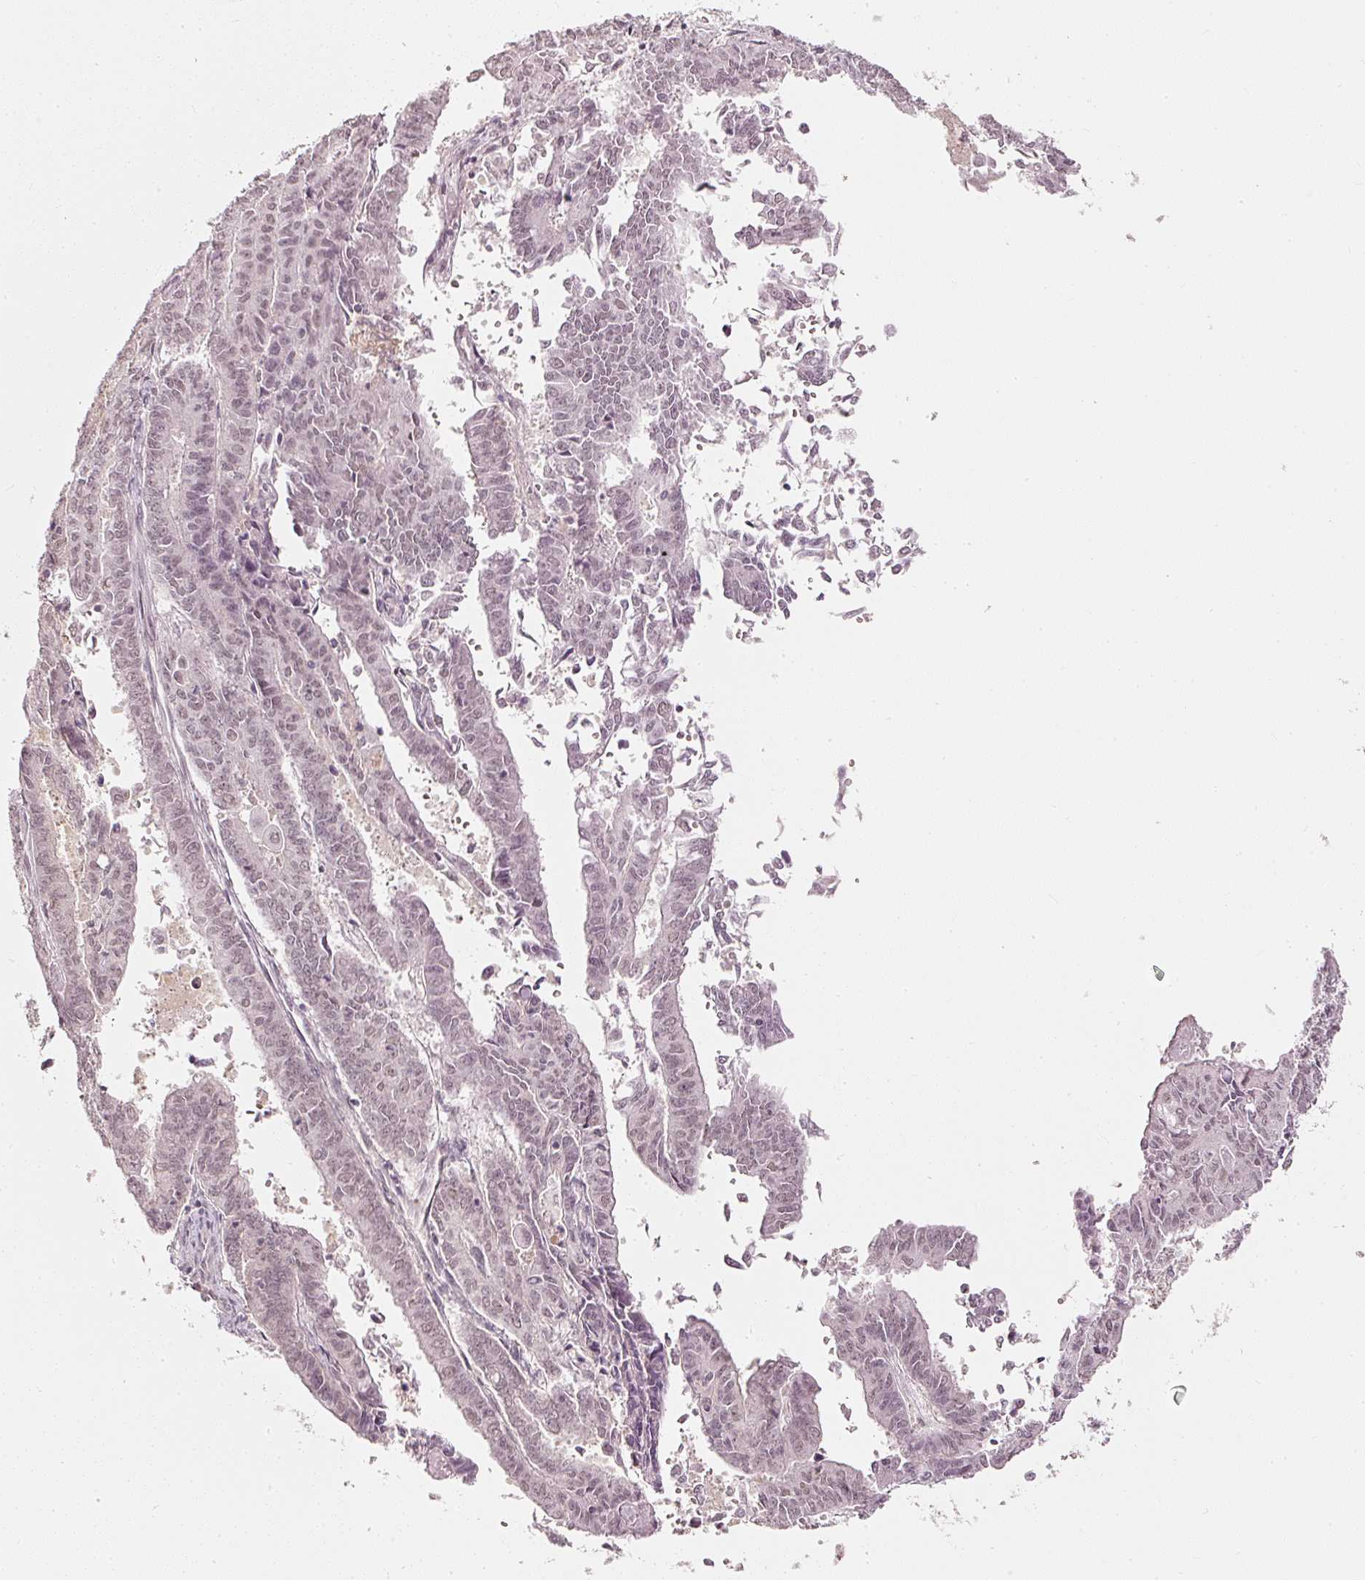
{"staining": {"intensity": "negative", "quantity": "none", "location": "none"}, "tissue": "endometrial cancer", "cell_type": "Tumor cells", "image_type": "cancer", "snomed": [{"axis": "morphology", "description": "Adenocarcinoma, NOS"}, {"axis": "topography", "description": "Endometrium"}], "caption": "Adenocarcinoma (endometrial) stained for a protein using immunohistochemistry (IHC) exhibits no staining tumor cells.", "gene": "DRD2", "patient": {"sex": "female", "age": 59}}